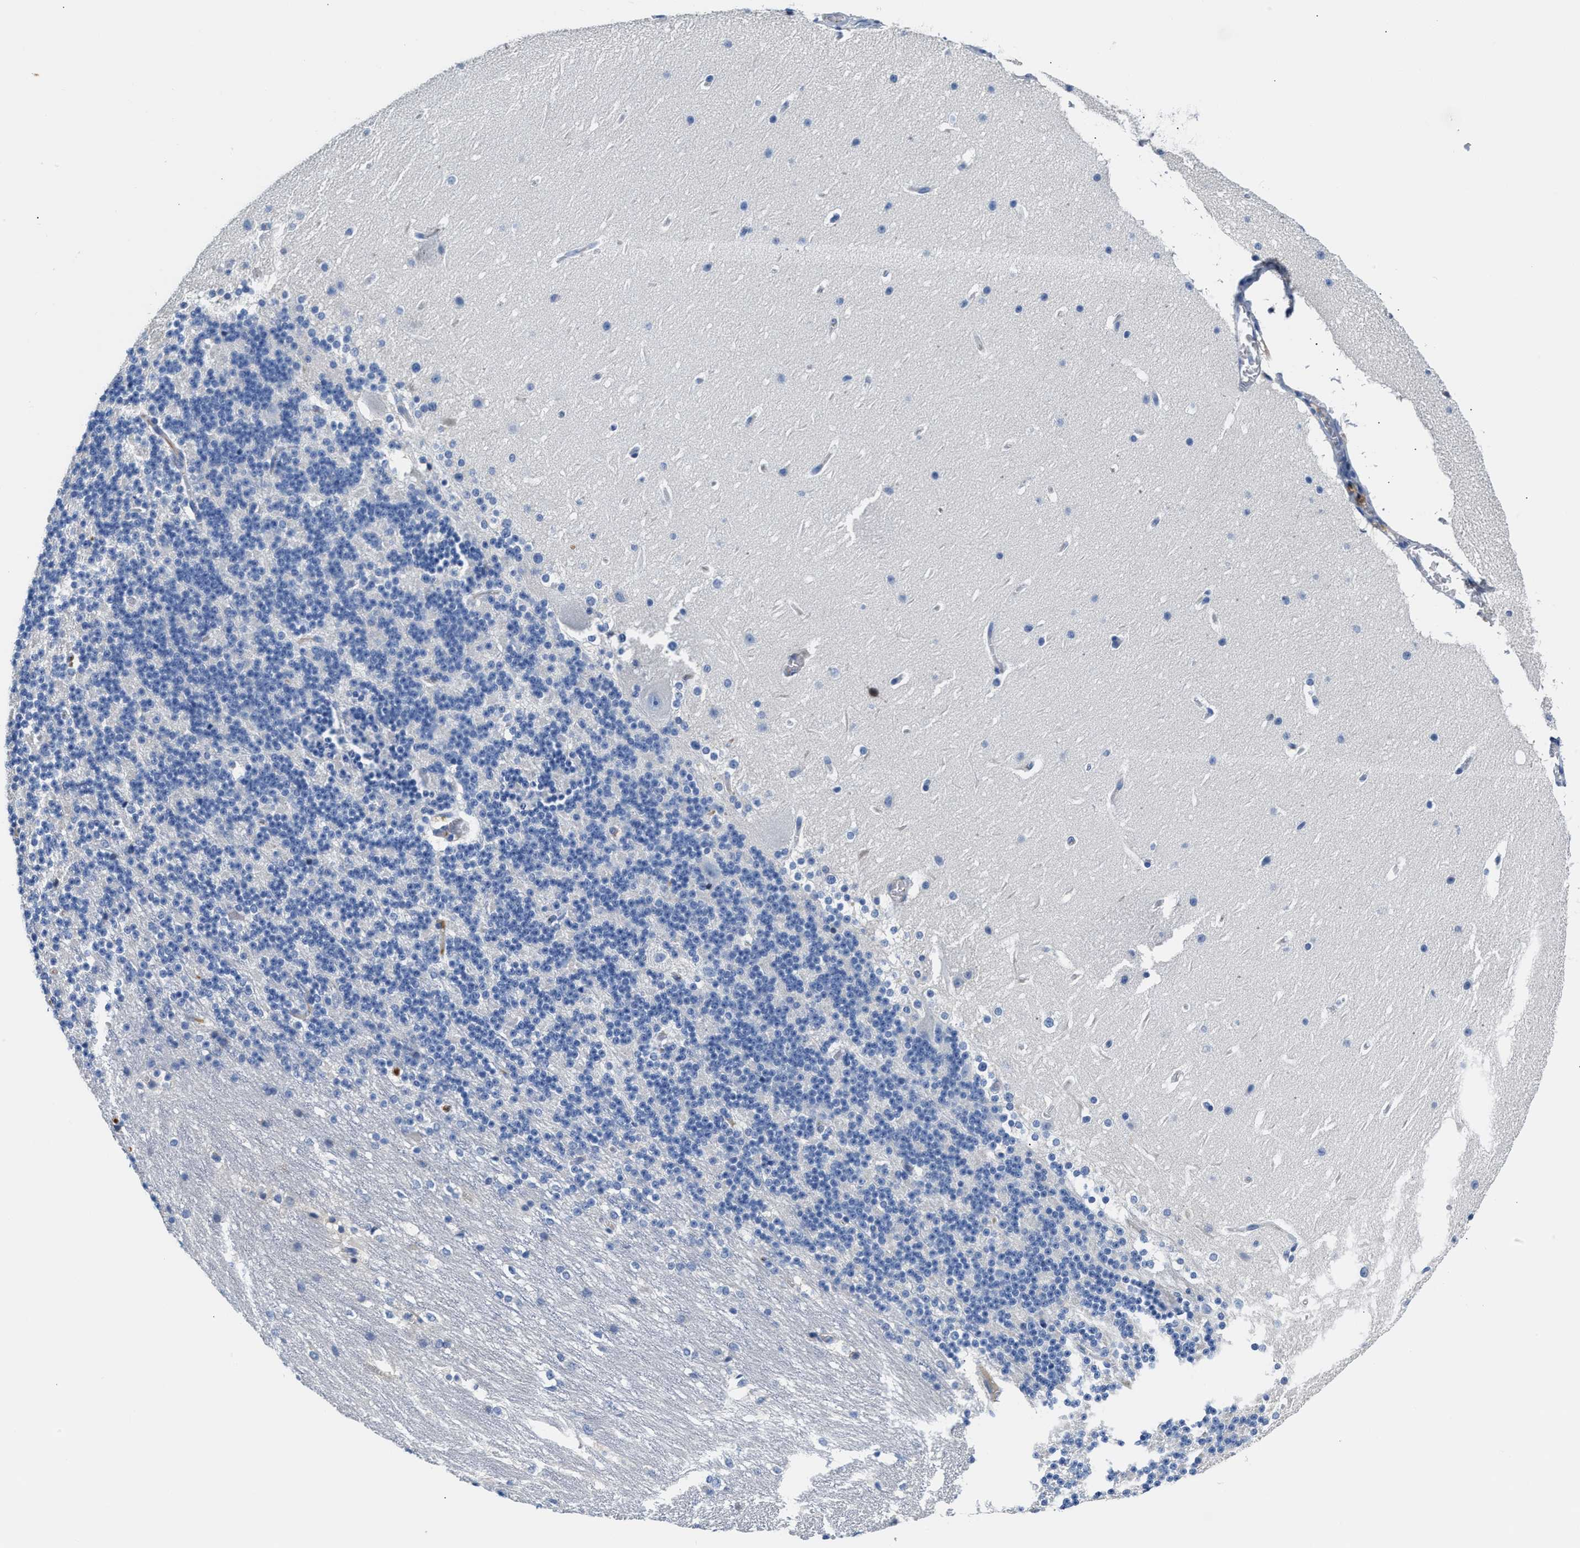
{"staining": {"intensity": "negative", "quantity": "none", "location": "none"}, "tissue": "cerebellum", "cell_type": "Cells in granular layer", "image_type": "normal", "snomed": [{"axis": "morphology", "description": "Normal tissue, NOS"}, {"axis": "topography", "description": "Cerebellum"}], "caption": "An image of human cerebellum is negative for staining in cells in granular layer. (Stains: DAB immunohistochemistry with hematoxylin counter stain, Microscopy: brightfield microscopy at high magnification).", "gene": "GC", "patient": {"sex": "female", "age": 19}}